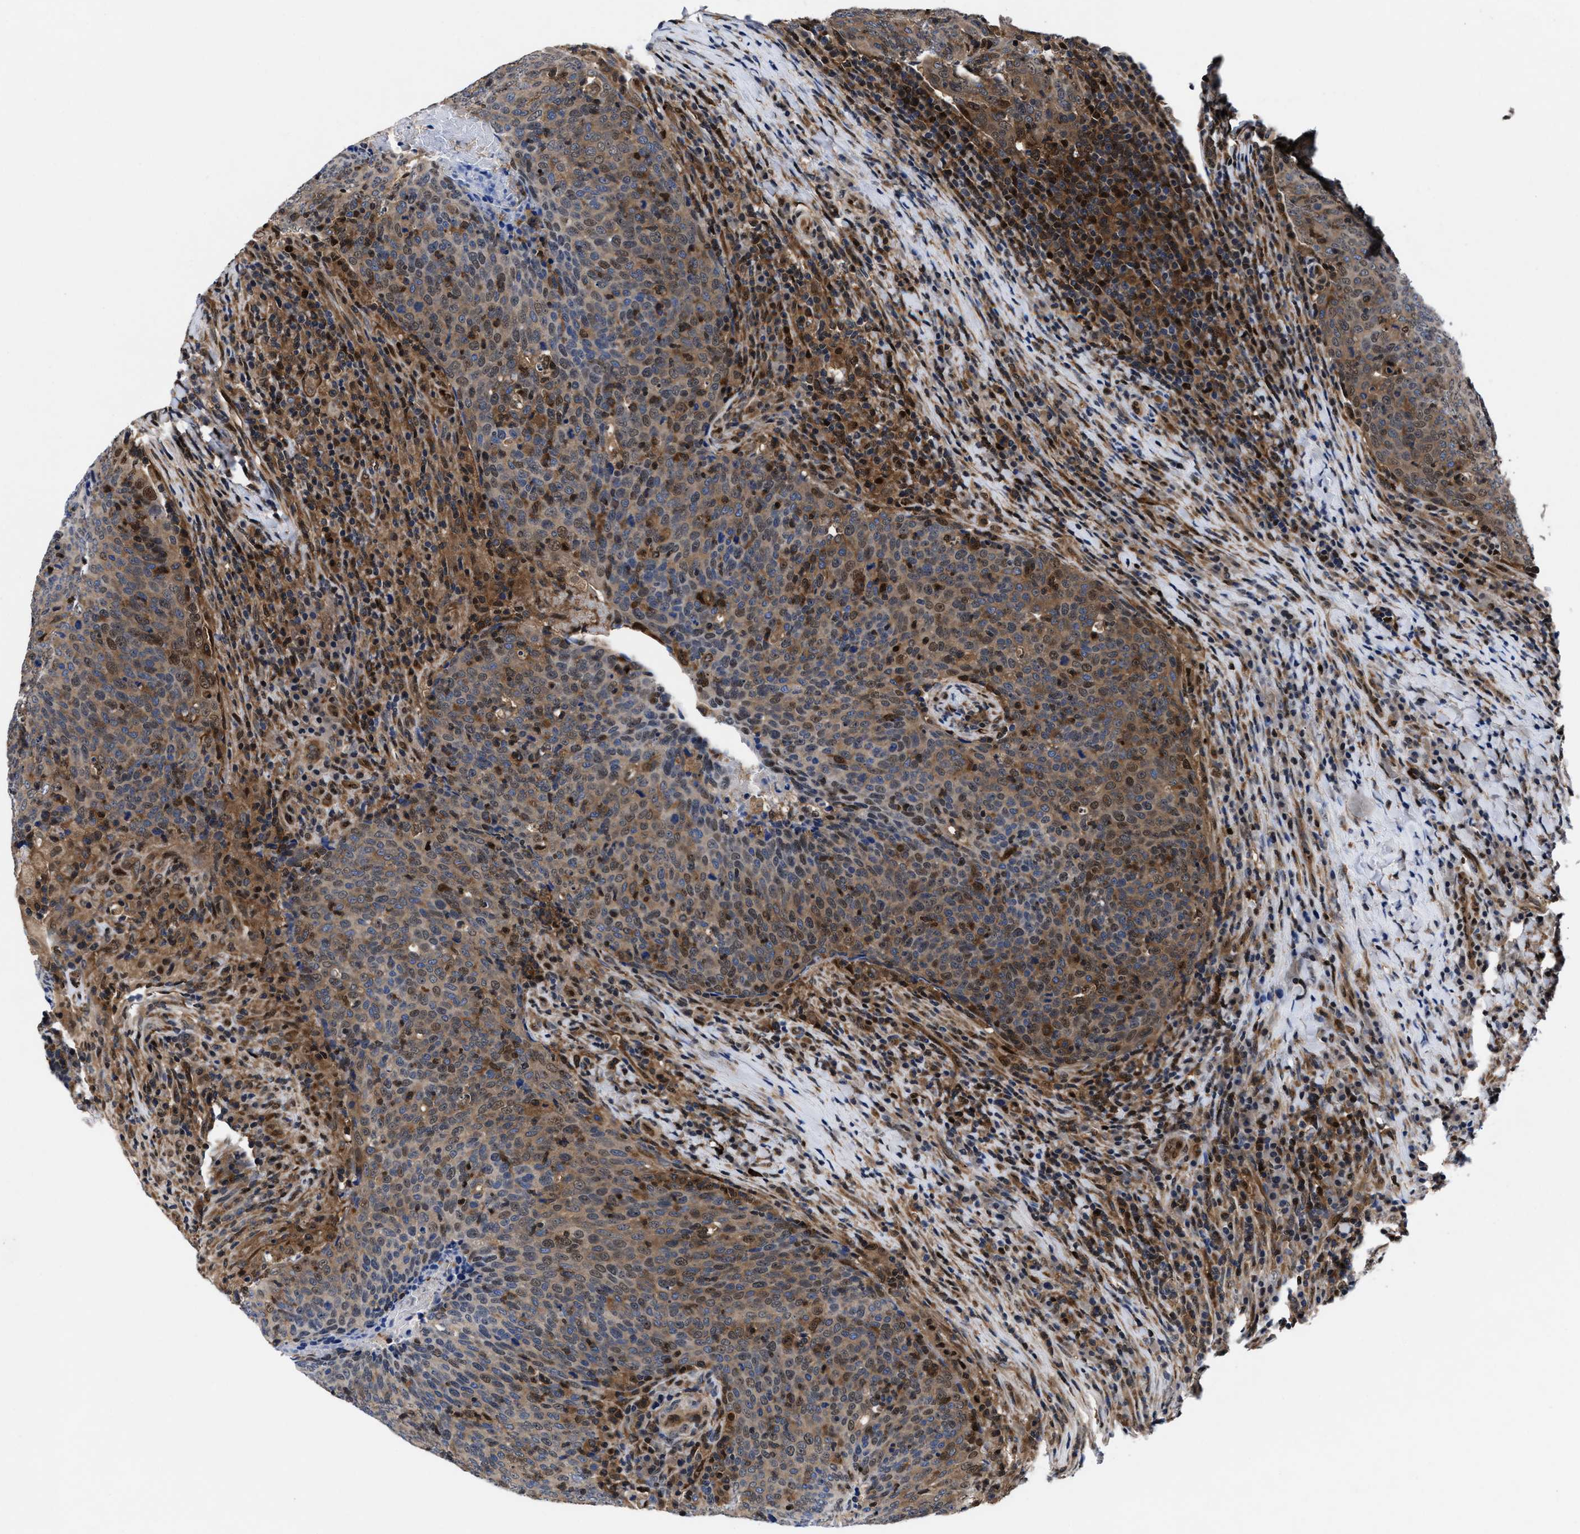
{"staining": {"intensity": "moderate", "quantity": "25%-75%", "location": "cytoplasmic/membranous,nuclear"}, "tissue": "head and neck cancer", "cell_type": "Tumor cells", "image_type": "cancer", "snomed": [{"axis": "morphology", "description": "Squamous cell carcinoma, NOS"}, {"axis": "morphology", "description": "Squamous cell carcinoma, metastatic, NOS"}, {"axis": "topography", "description": "Lymph node"}, {"axis": "topography", "description": "Head-Neck"}], "caption": "Protein staining of squamous cell carcinoma (head and neck) tissue exhibits moderate cytoplasmic/membranous and nuclear staining in approximately 25%-75% of tumor cells. Immunohistochemistry (ihc) stains the protein of interest in brown and the nuclei are stained blue.", "gene": "ACLY", "patient": {"sex": "male", "age": 62}}